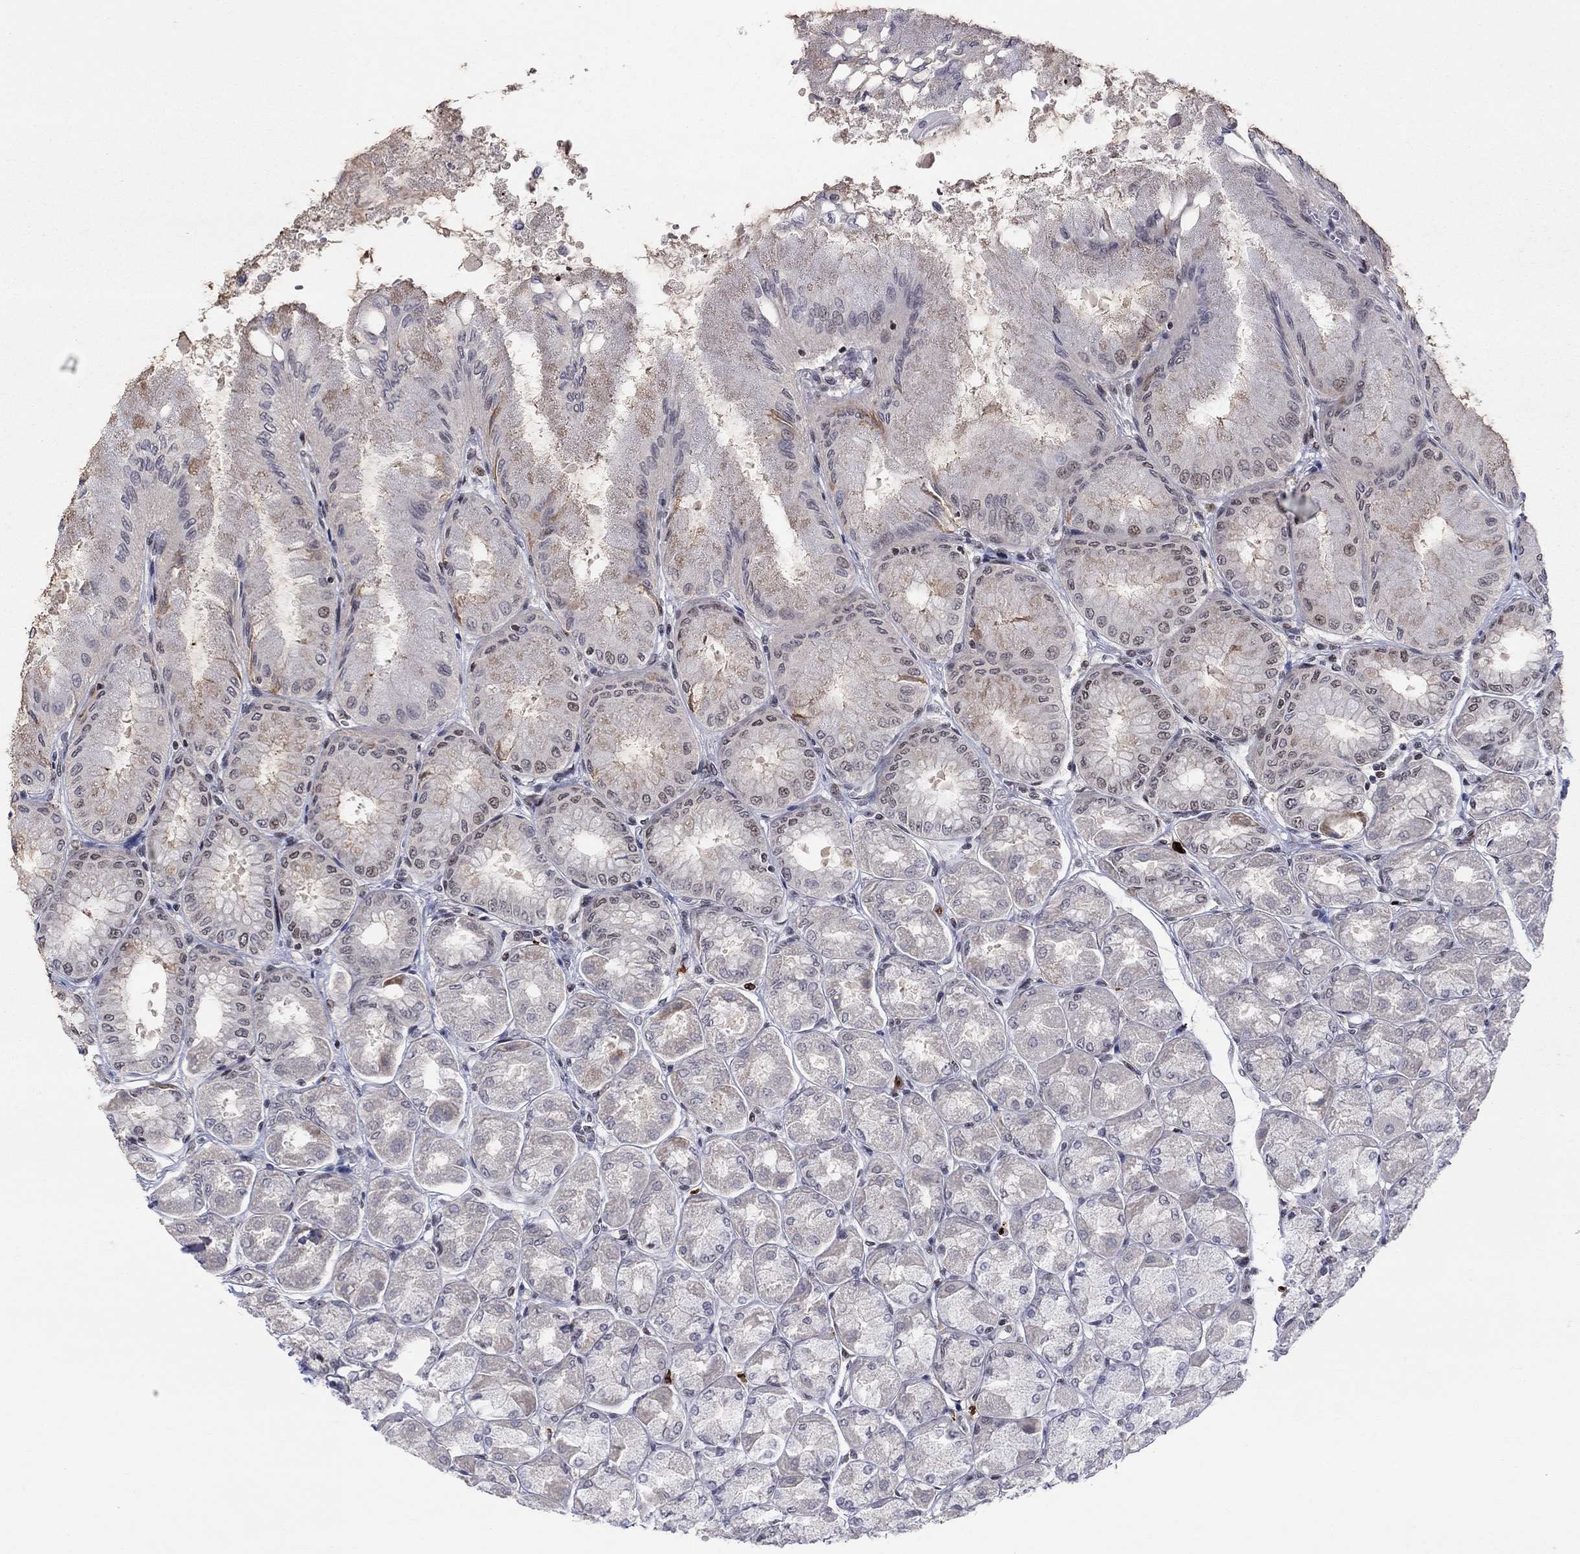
{"staining": {"intensity": "strong", "quantity": "25%-75%", "location": "nuclear"}, "tissue": "stomach", "cell_type": "Glandular cells", "image_type": "normal", "snomed": [{"axis": "morphology", "description": "Normal tissue, NOS"}, {"axis": "topography", "description": "Stomach, upper"}], "caption": "Strong nuclear positivity for a protein is identified in about 25%-75% of glandular cells of unremarkable stomach using IHC.", "gene": "ZNHIT3", "patient": {"sex": "male", "age": 60}}